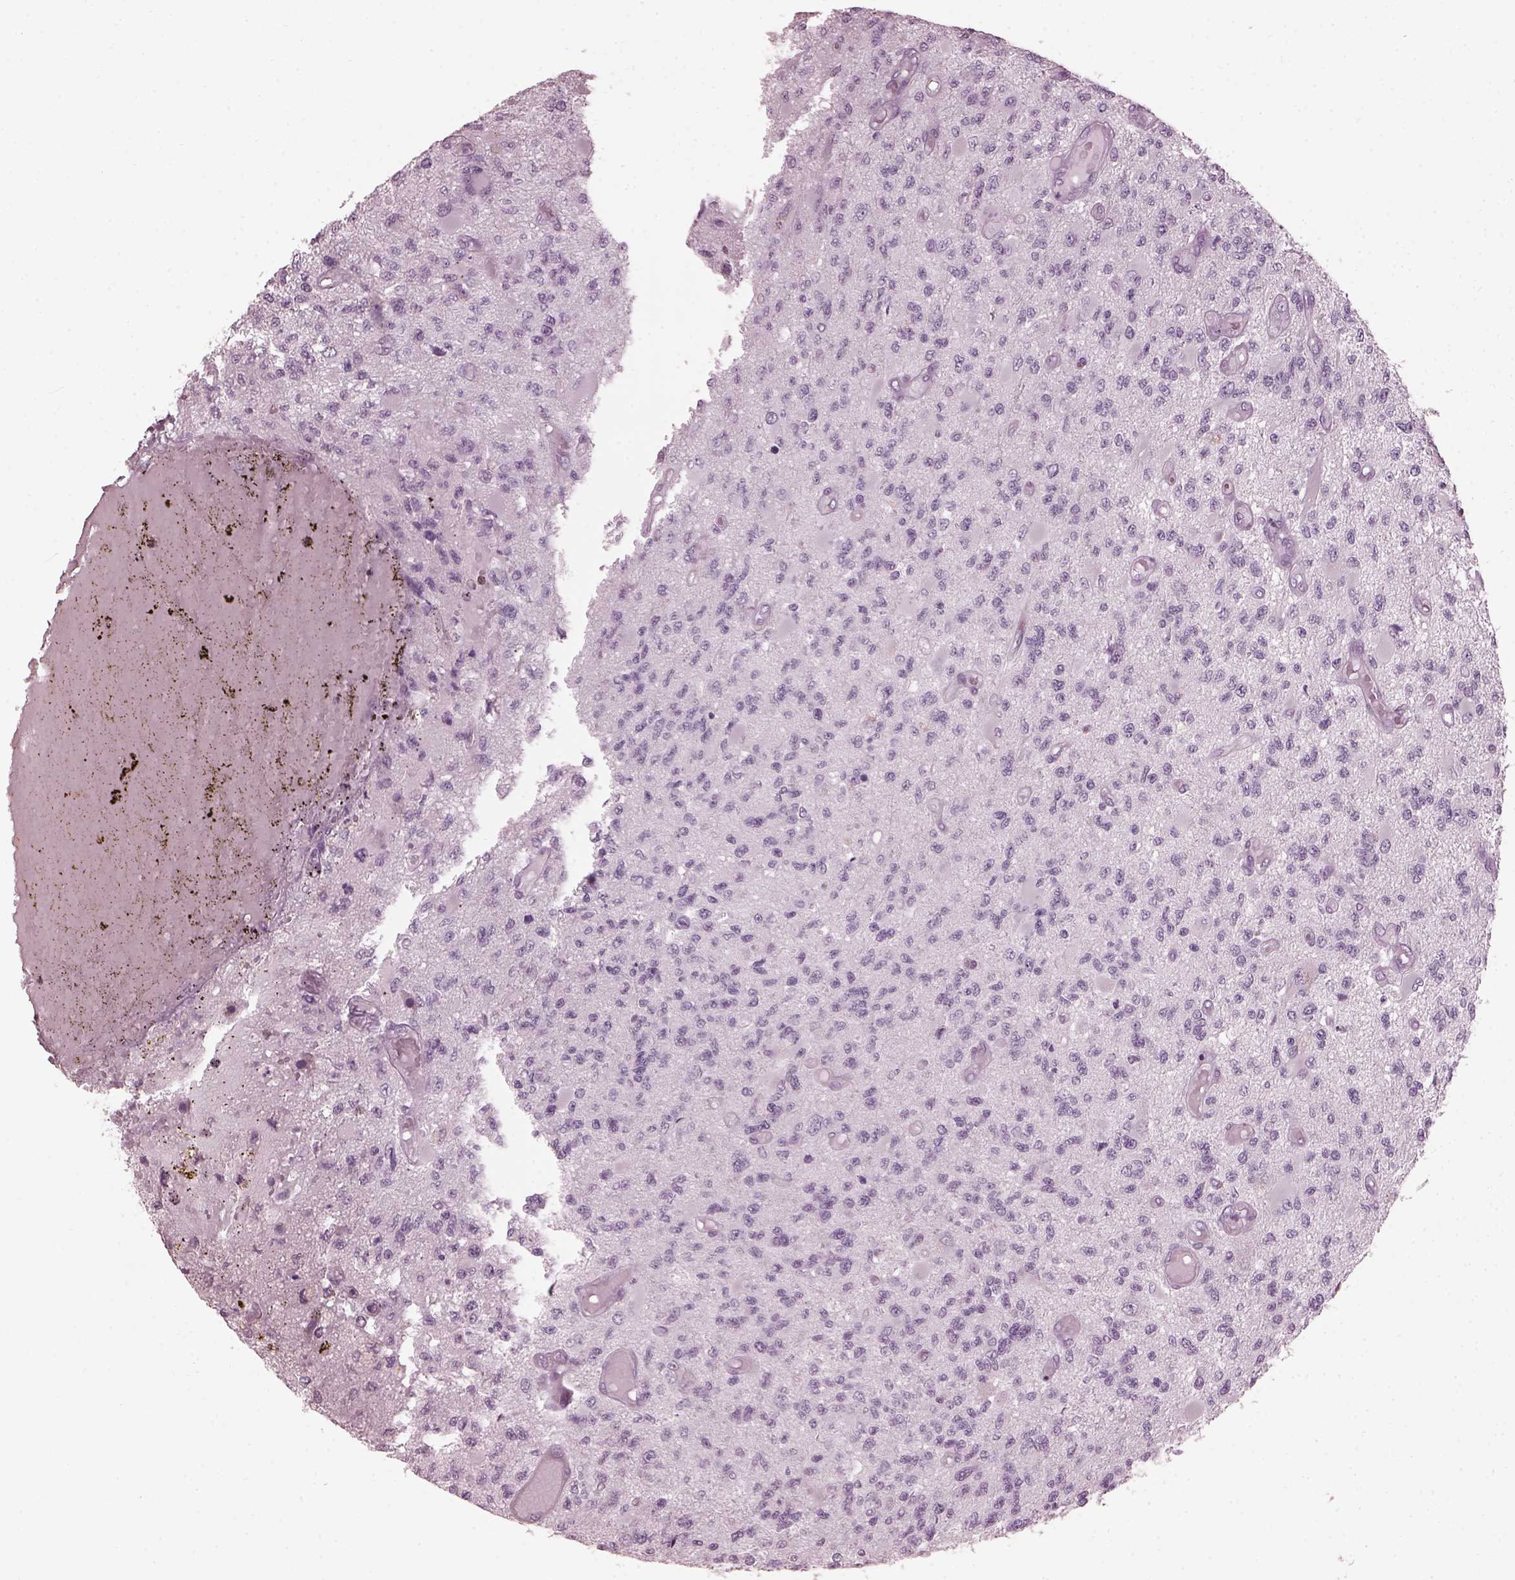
{"staining": {"intensity": "negative", "quantity": "none", "location": "none"}, "tissue": "glioma", "cell_type": "Tumor cells", "image_type": "cancer", "snomed": [{"axis": "morphology", "description": "Glioma, malignant, High grade"}, {"axis": "topography", "description": "Brain"}], "caption": "The micrograph displays no significant positivity in tumor cells of malignant glioma (high-grade).", "gene": "SAXO2", "patient": {"sex": "female", "age": 63}}